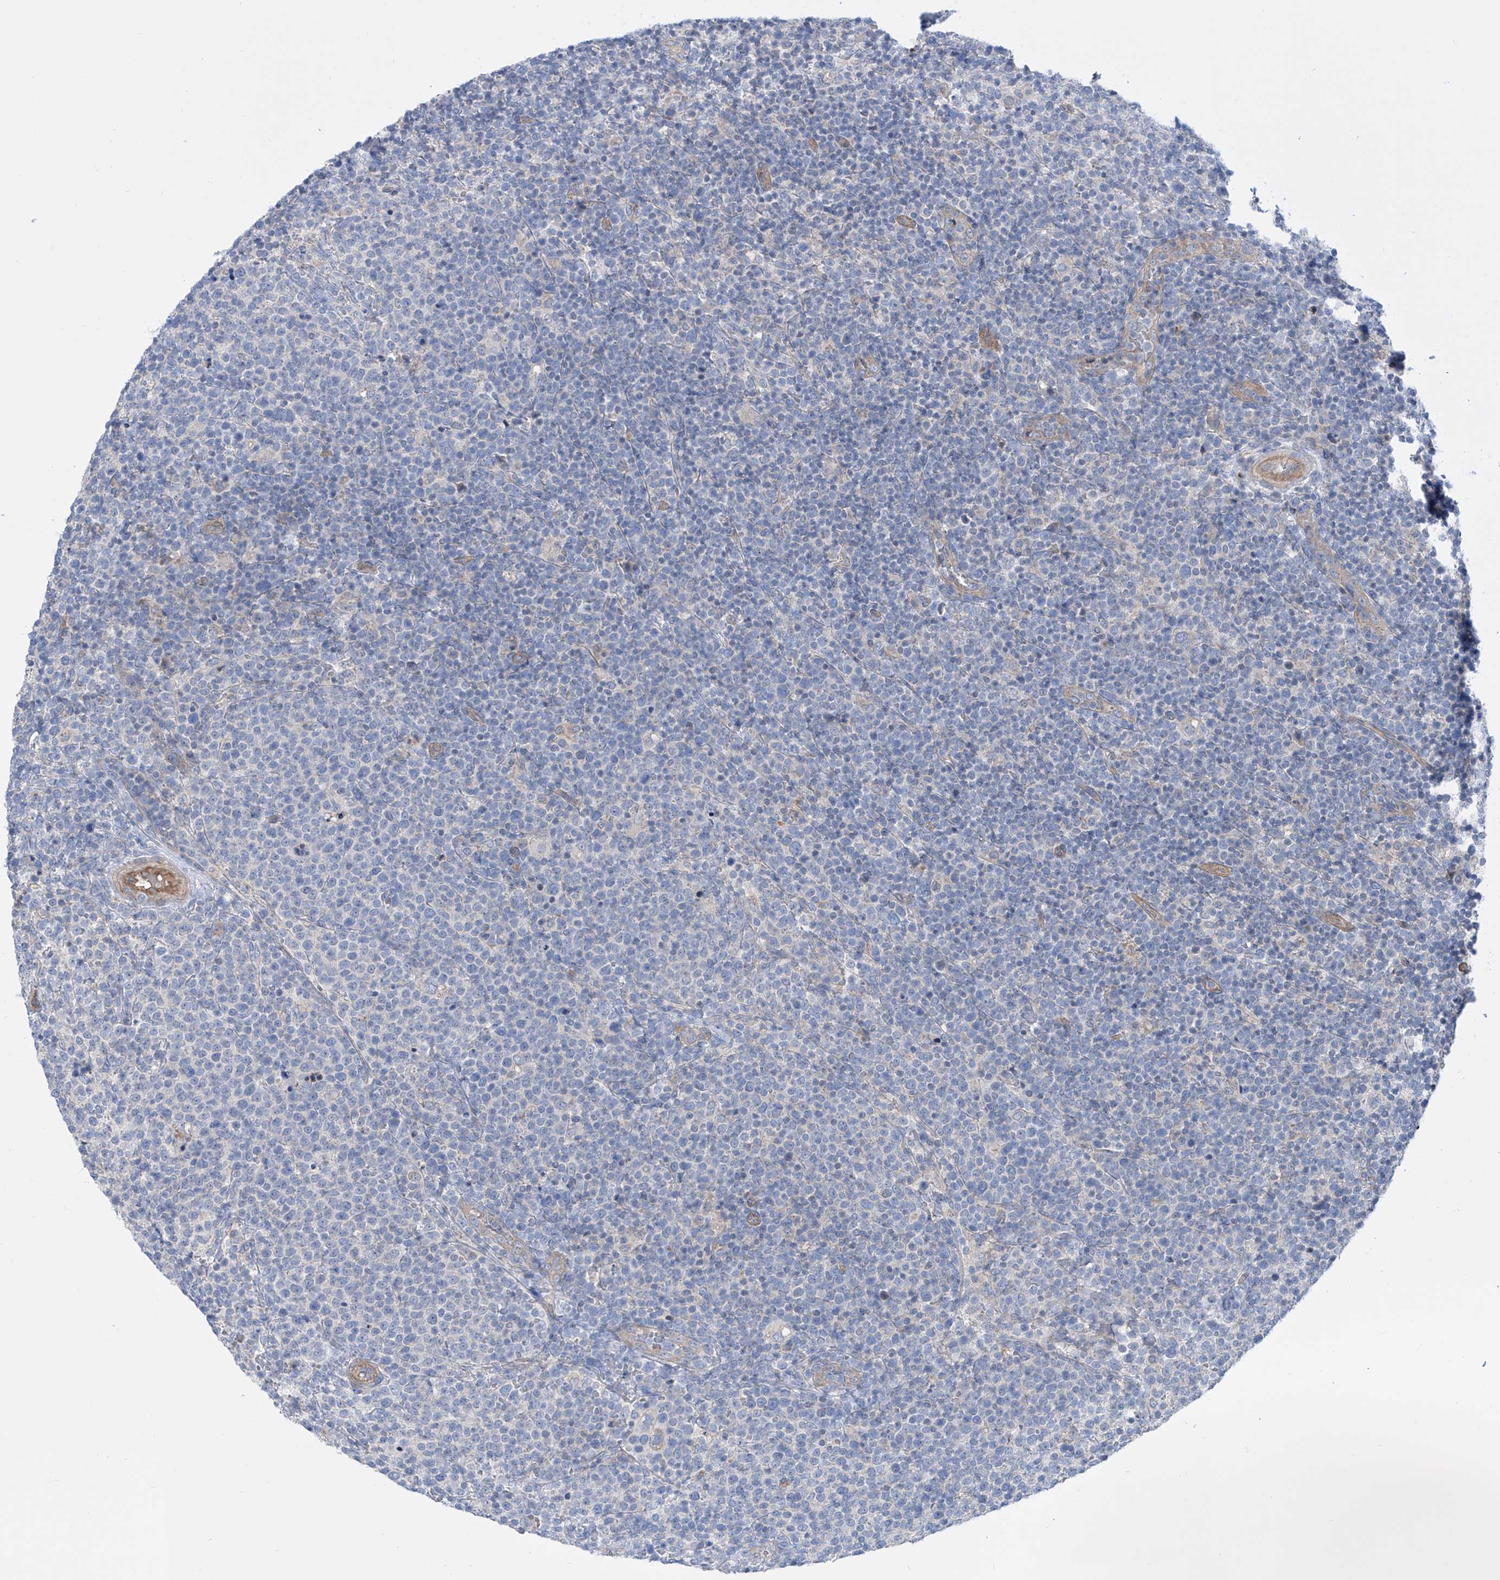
{"staining": {"intensity": "negative", "quantity": "none", "location": "none"}, "tissue": "lymphoma", "cell_type": "Tumor cells", "image_type": "cancer", "snomed": [{"axis": "morphology", "description": "Malignant lymphoma, non-Hodgkin's type, High grade"}, {"axis": "topography", "description": "Lymph node"}], "caption": "Immunohistochemical staining of human lymphoma reveals no significant positivity in tumor cells.", "gene": "TMEM209", "patient": {"sex": "male", "age": 61}}